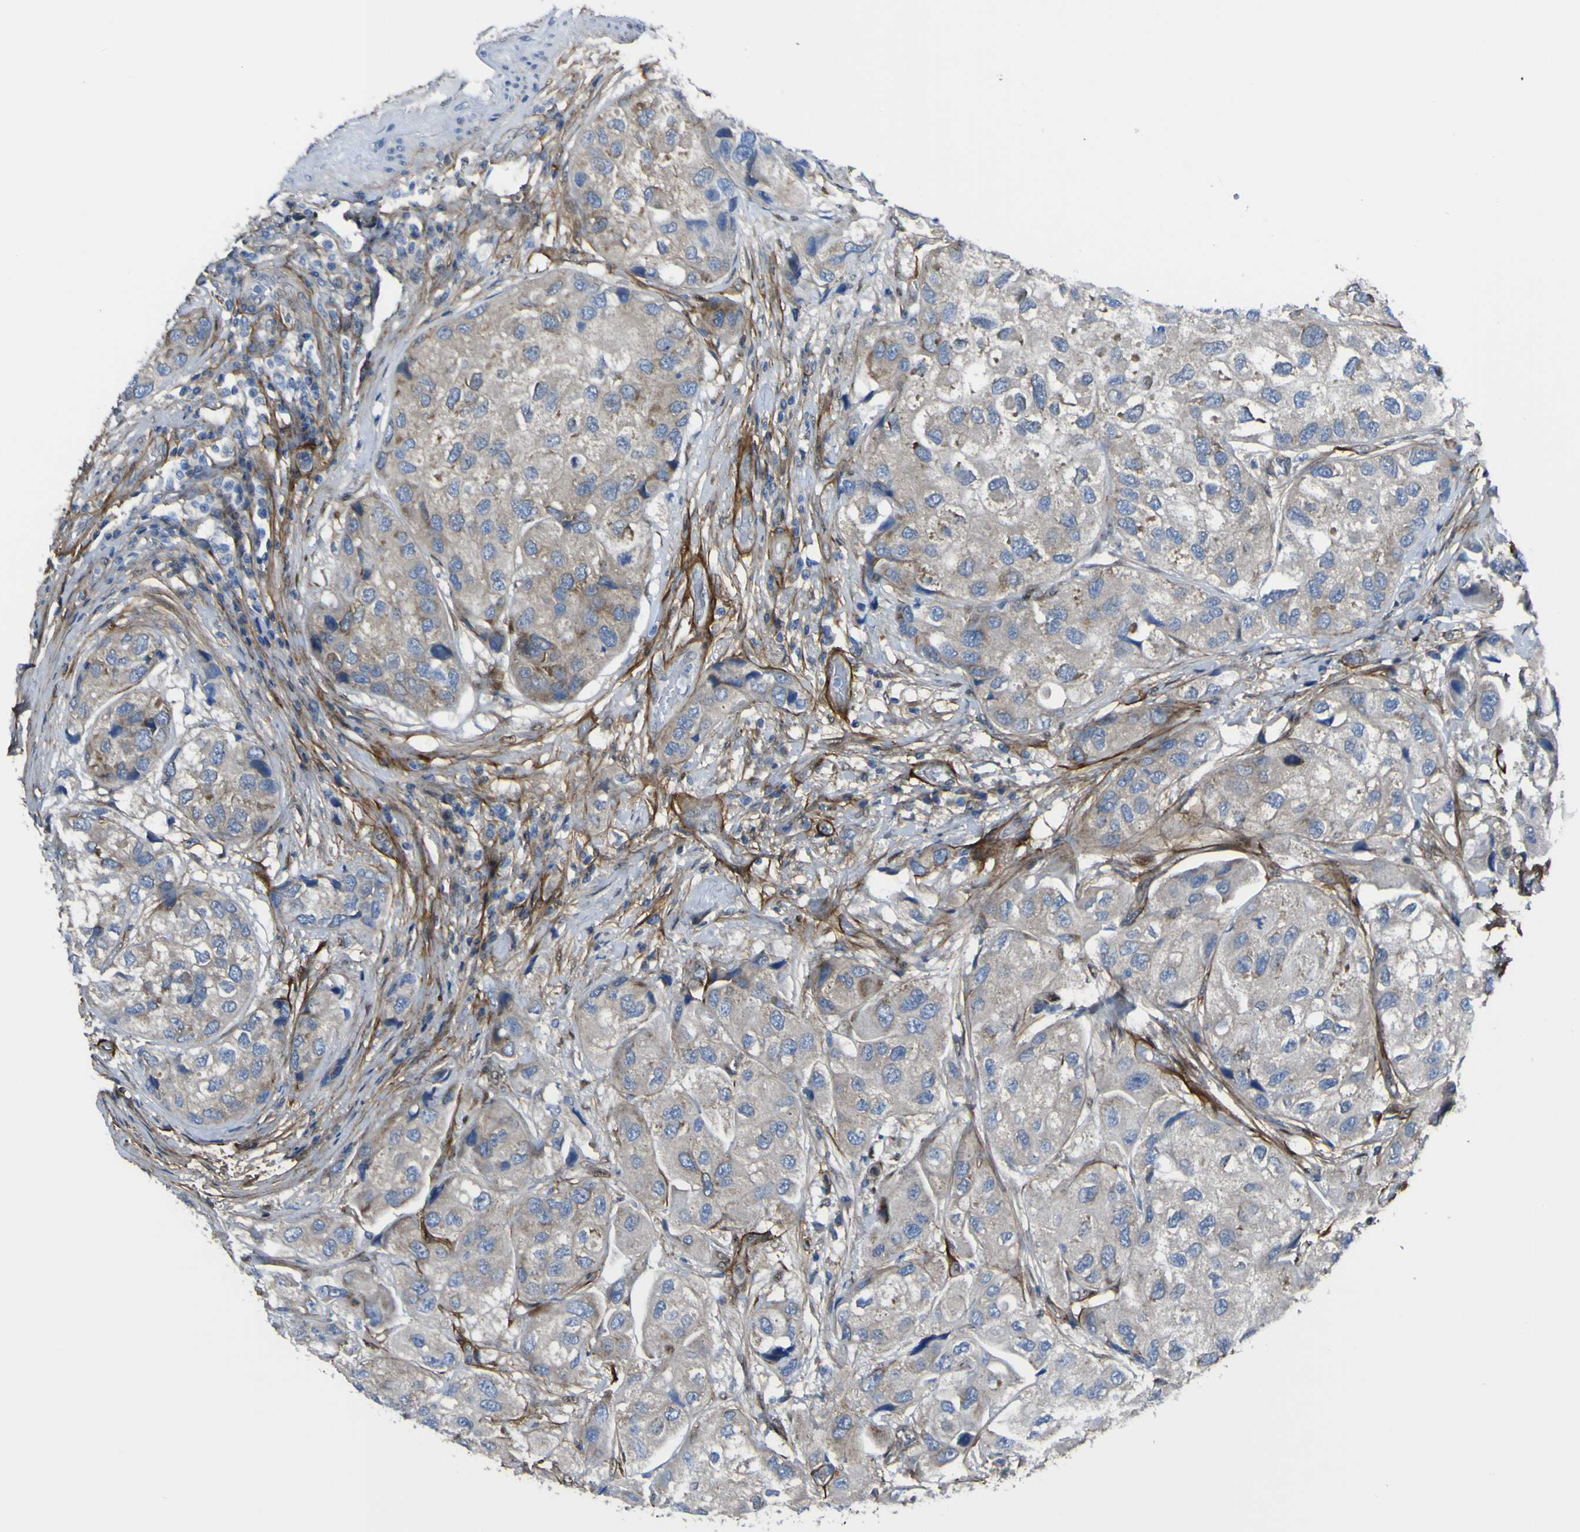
{"staining": {"intensity": "moderate", "quantity": "25%-75%", "location": "cytoplasmic/membranous"}, "tissue": "urothelial cancer", "cell_type": "Tumor cells", "image_type": "cancer", "snomed": [{"axis": "morphology", "description": "Urothelial carcinoma, High grade"}, {"axis": "topography", "description": "Urinary bladder"}], "caption": "Urothelial cancer stained for a protein shows moderate cytoplasmic/membranous positivity in tumor cells.", "gene": "LRRN1", "patient": {"sex": "female", "age": 64}}